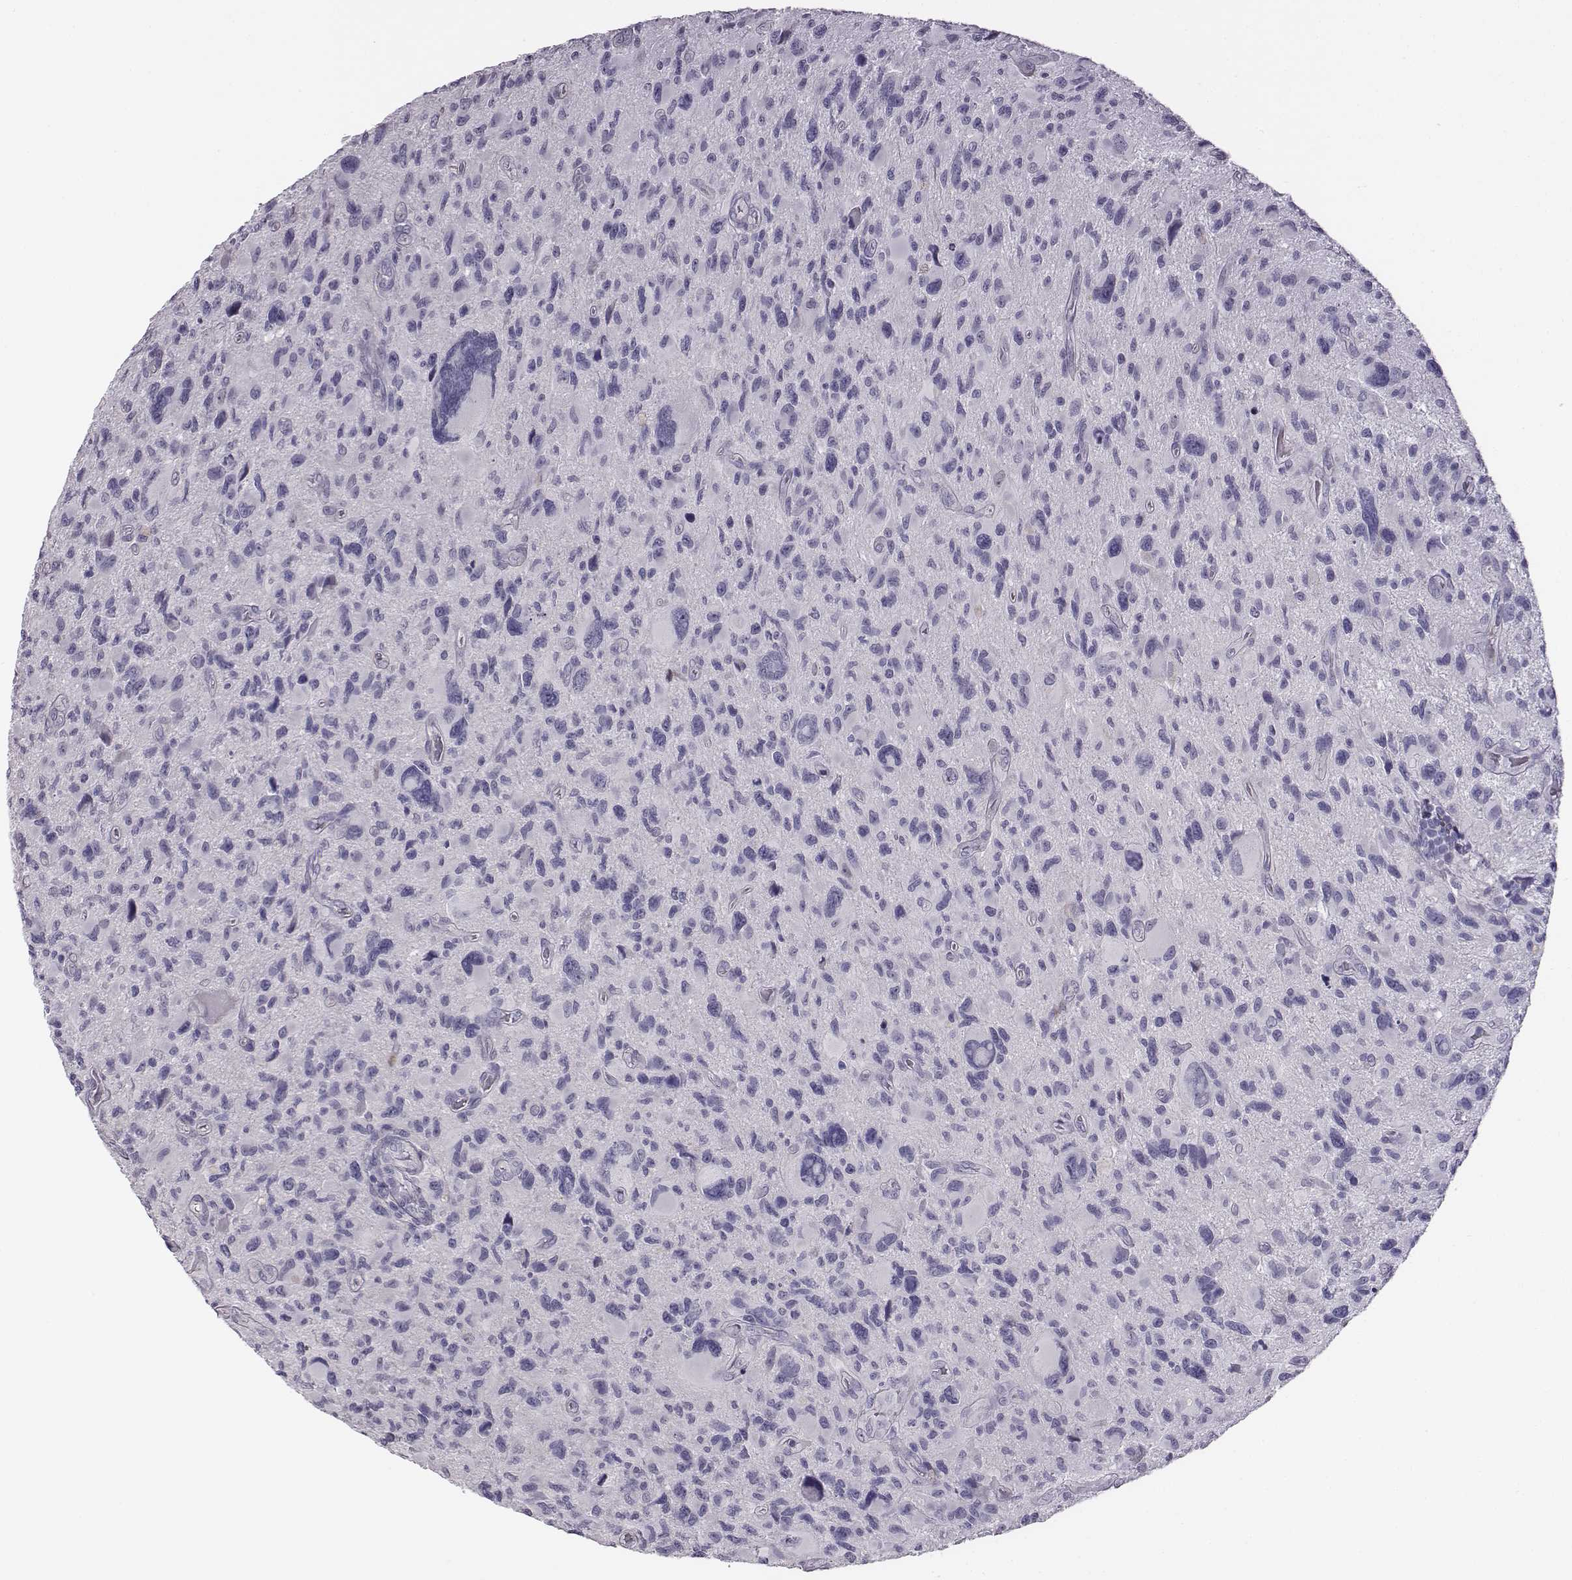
{"staining": {"intensity": "negative", "quantity": "none", "location": "none"}, "tissue": "glioma", "cell_type": "Tumor cells", "image_type": "cancer", "snomed": [{"axis": "morphology", "description": "Glioma, malignant, NOS"}, {"axis": "morphology", "description": "Glioma, malignant, High grade"}, {"axis": "topography", "description": "Brain"}], "caption": "Tumor cells show no significant protein staining in glioma.", "gene": "ADAM7", "patient": {"sex": "female", "age": 71}}